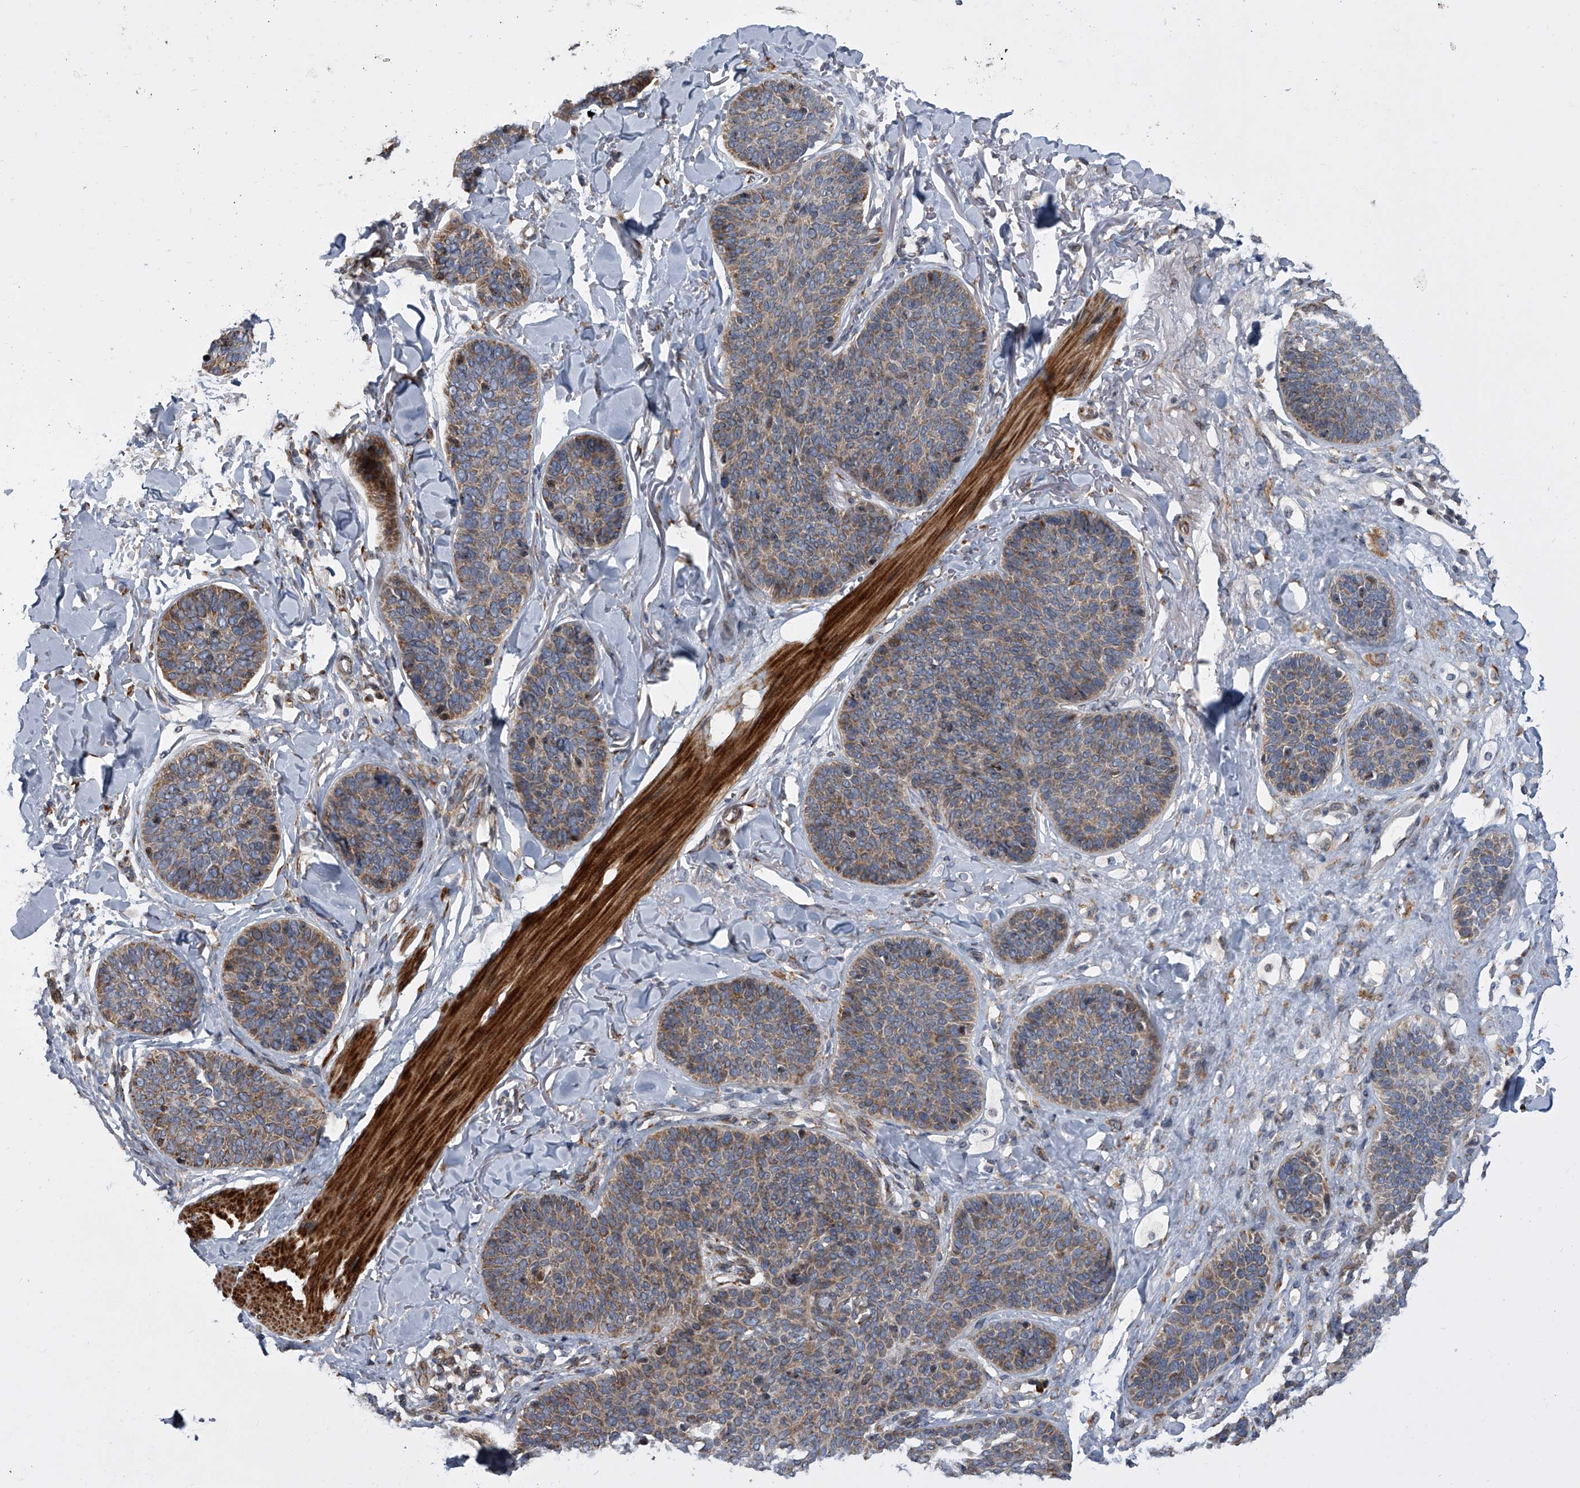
{"staining": {"intensity": "moderate", "quantity": ">75%", "location": "cytoplasmic/membranous"}, "tissue": "skin cancer", "cell_type": "Tumor cells", "image_type": "cancer", "snomed": [{"axis": "morphology", "description": "Basal cell carcinoma"}, {"axis": "topography", "description": "Skin"}], "caption": "Moderate cytoplasmic/membranous staining for a protein is present in about >75% of tumor cells of skin cancer using immunohistochemistry (IHC).", "gene": "DLGAP2", "patient": {"sex": "male", "age": 85}}